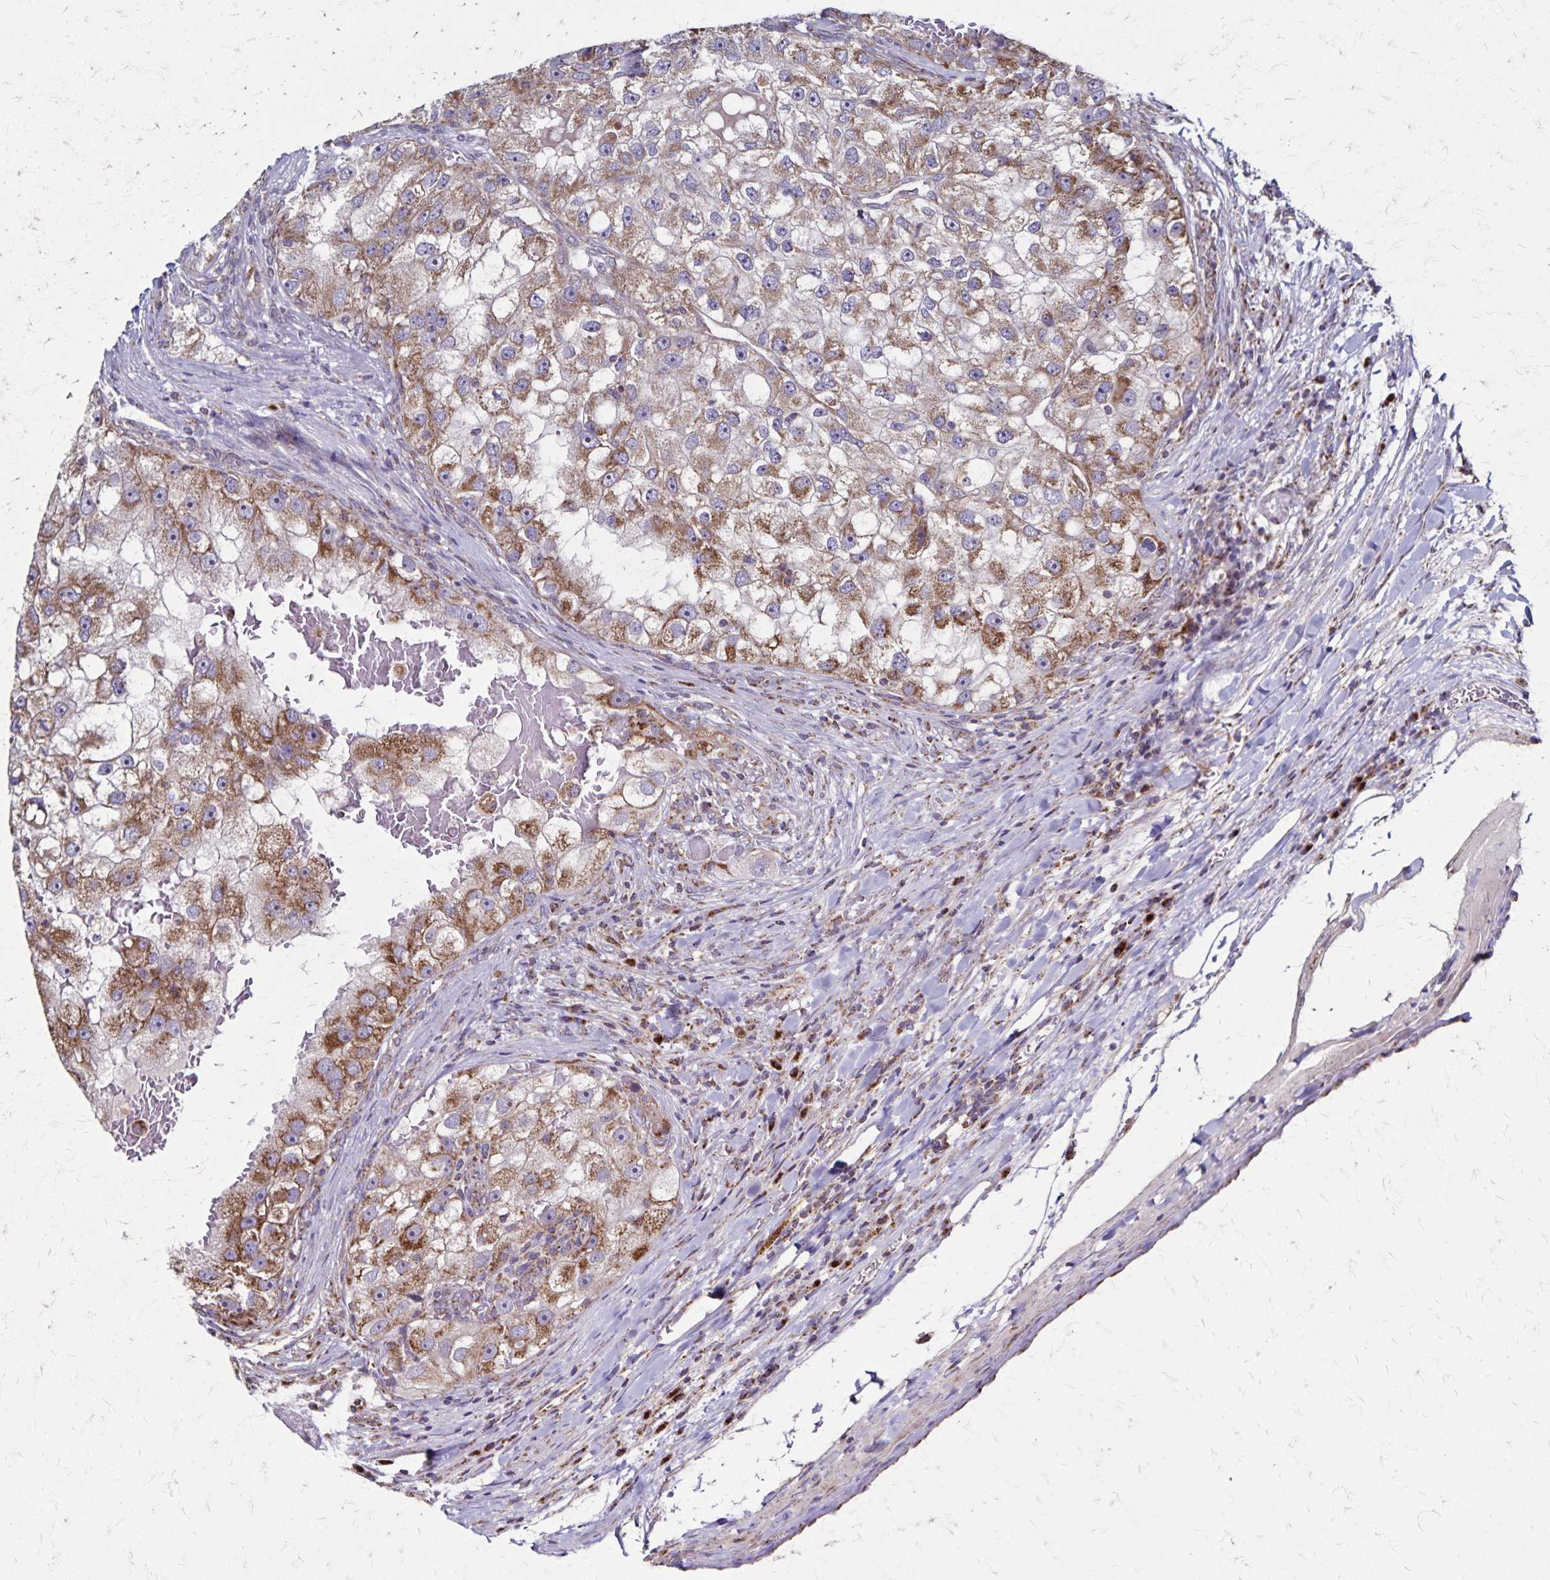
{"staining": {"intensity": "moderate", "quantity": ">75%", "location": "cytoplasmic/membranous"}, "tissue": "renal cancer", "cell_type": "Tumor cells", "image_type": "cancer", "snomed": [{"axis": "morphology", "description": "Adenocarcinoma, NOS"}, {"axis": "topography", "description": "Kidney"}], "caption": "Immunohistochemical staining of human renal cancer demonstrates medium levels of moderate cytoplasmic/membranous positivity in about >75% of tumor cells.", "gene": "NFS1", "patient": {"sex": "male", "age": 63}}